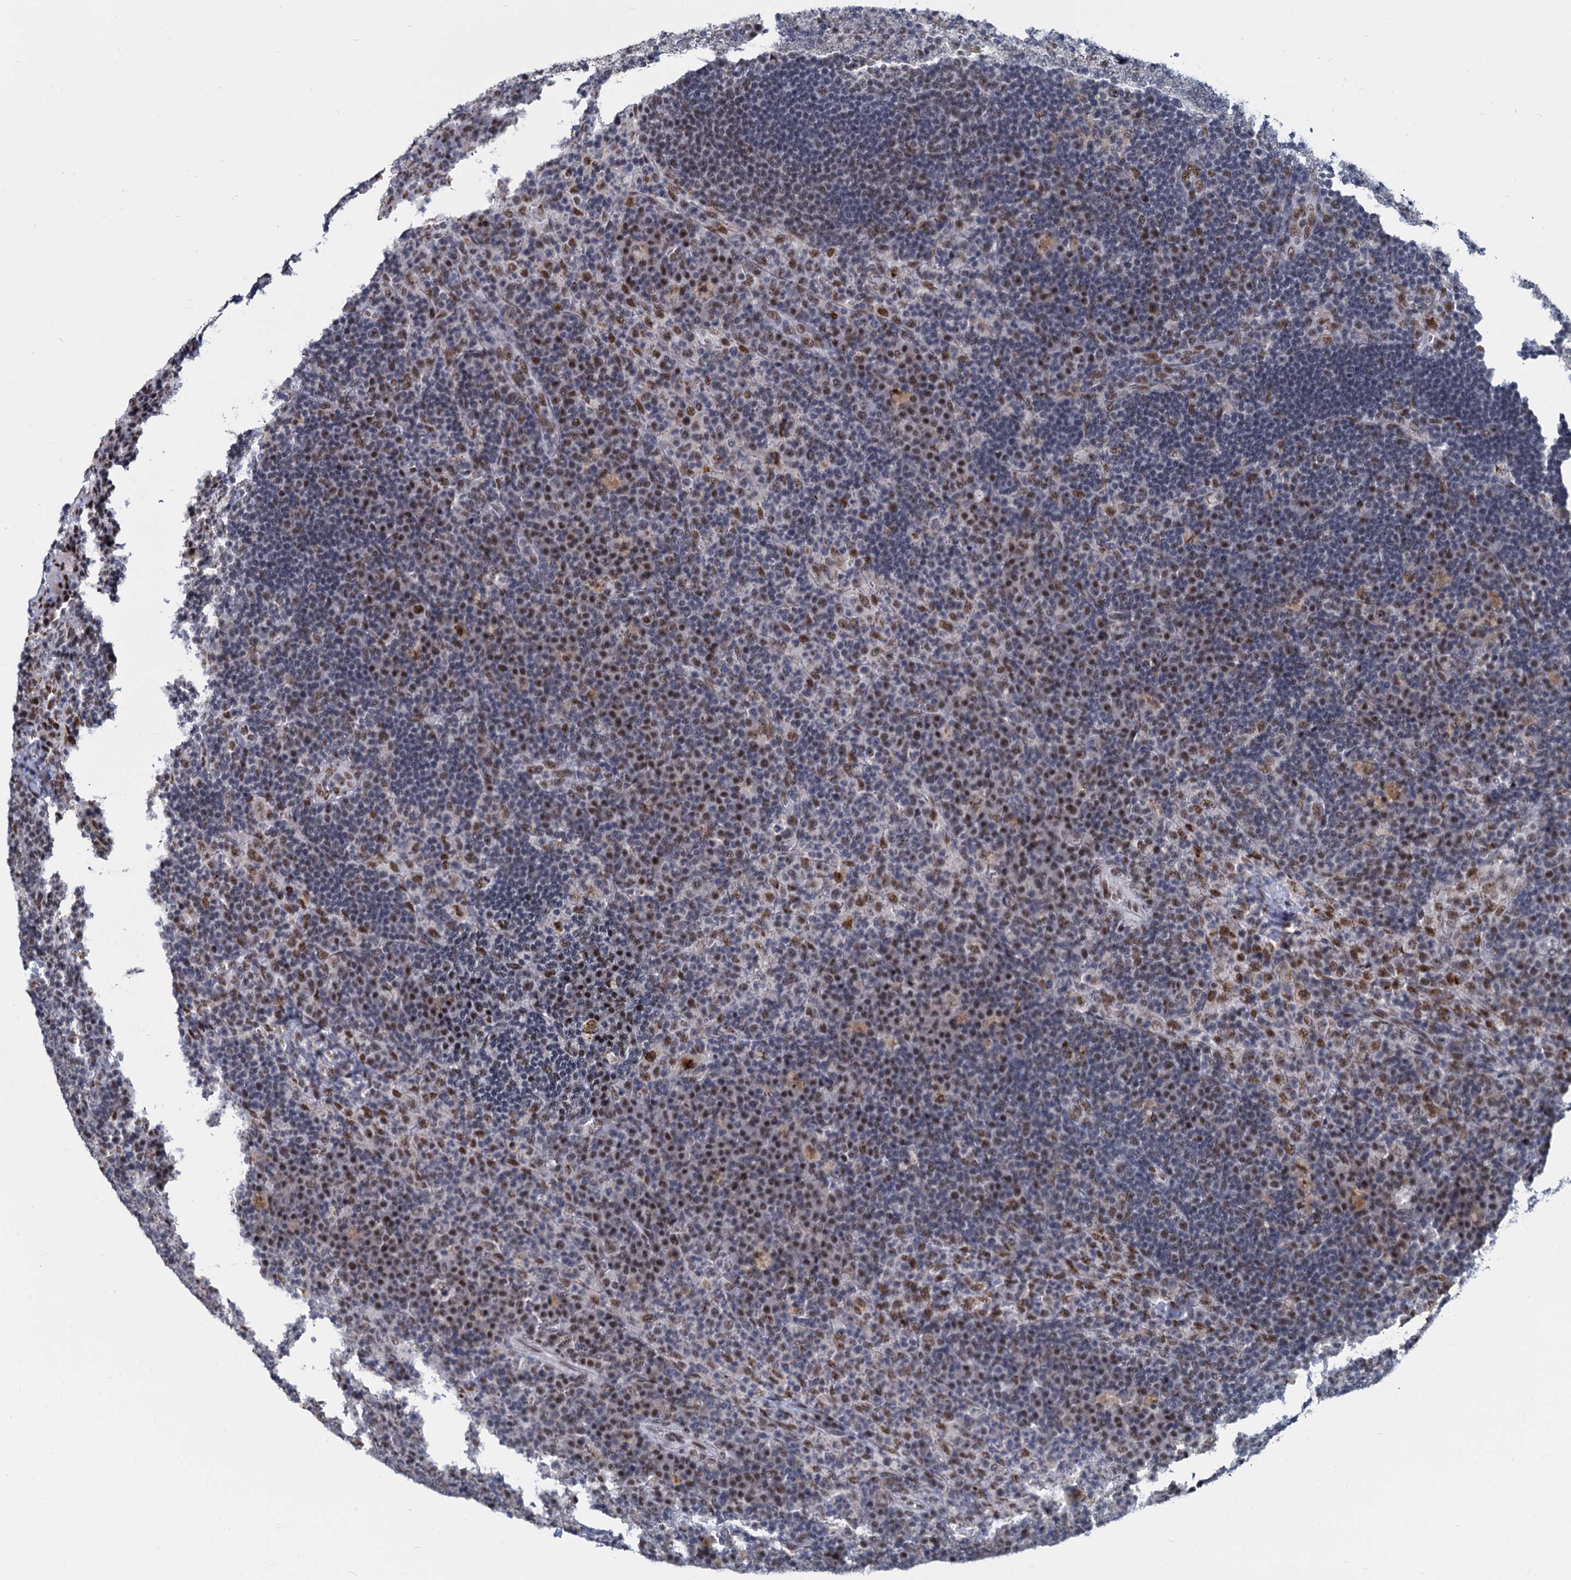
{"staining": {"intensity": "moderate", "quantity": ">75%", "location": "nuclear"}, "tissue": "lymph node", "cell_type": "Germinal center cells", "image_type": "normal", "snomed": [{"axis": "morphology", "description": "Normal tissue, NOS"}, {"axis": "topography", "description": "Lymph node"}], "caption": "Brown immunohistochemical staining in normal lymph node demonstrates moderate nuclear positivity in about >75% of germinal center cells. The protein of interest is shown in brown color, while the nuclei are stained blue.", "gene": "RPRD1A", "patient": {"sex": "female", "age": 70}}